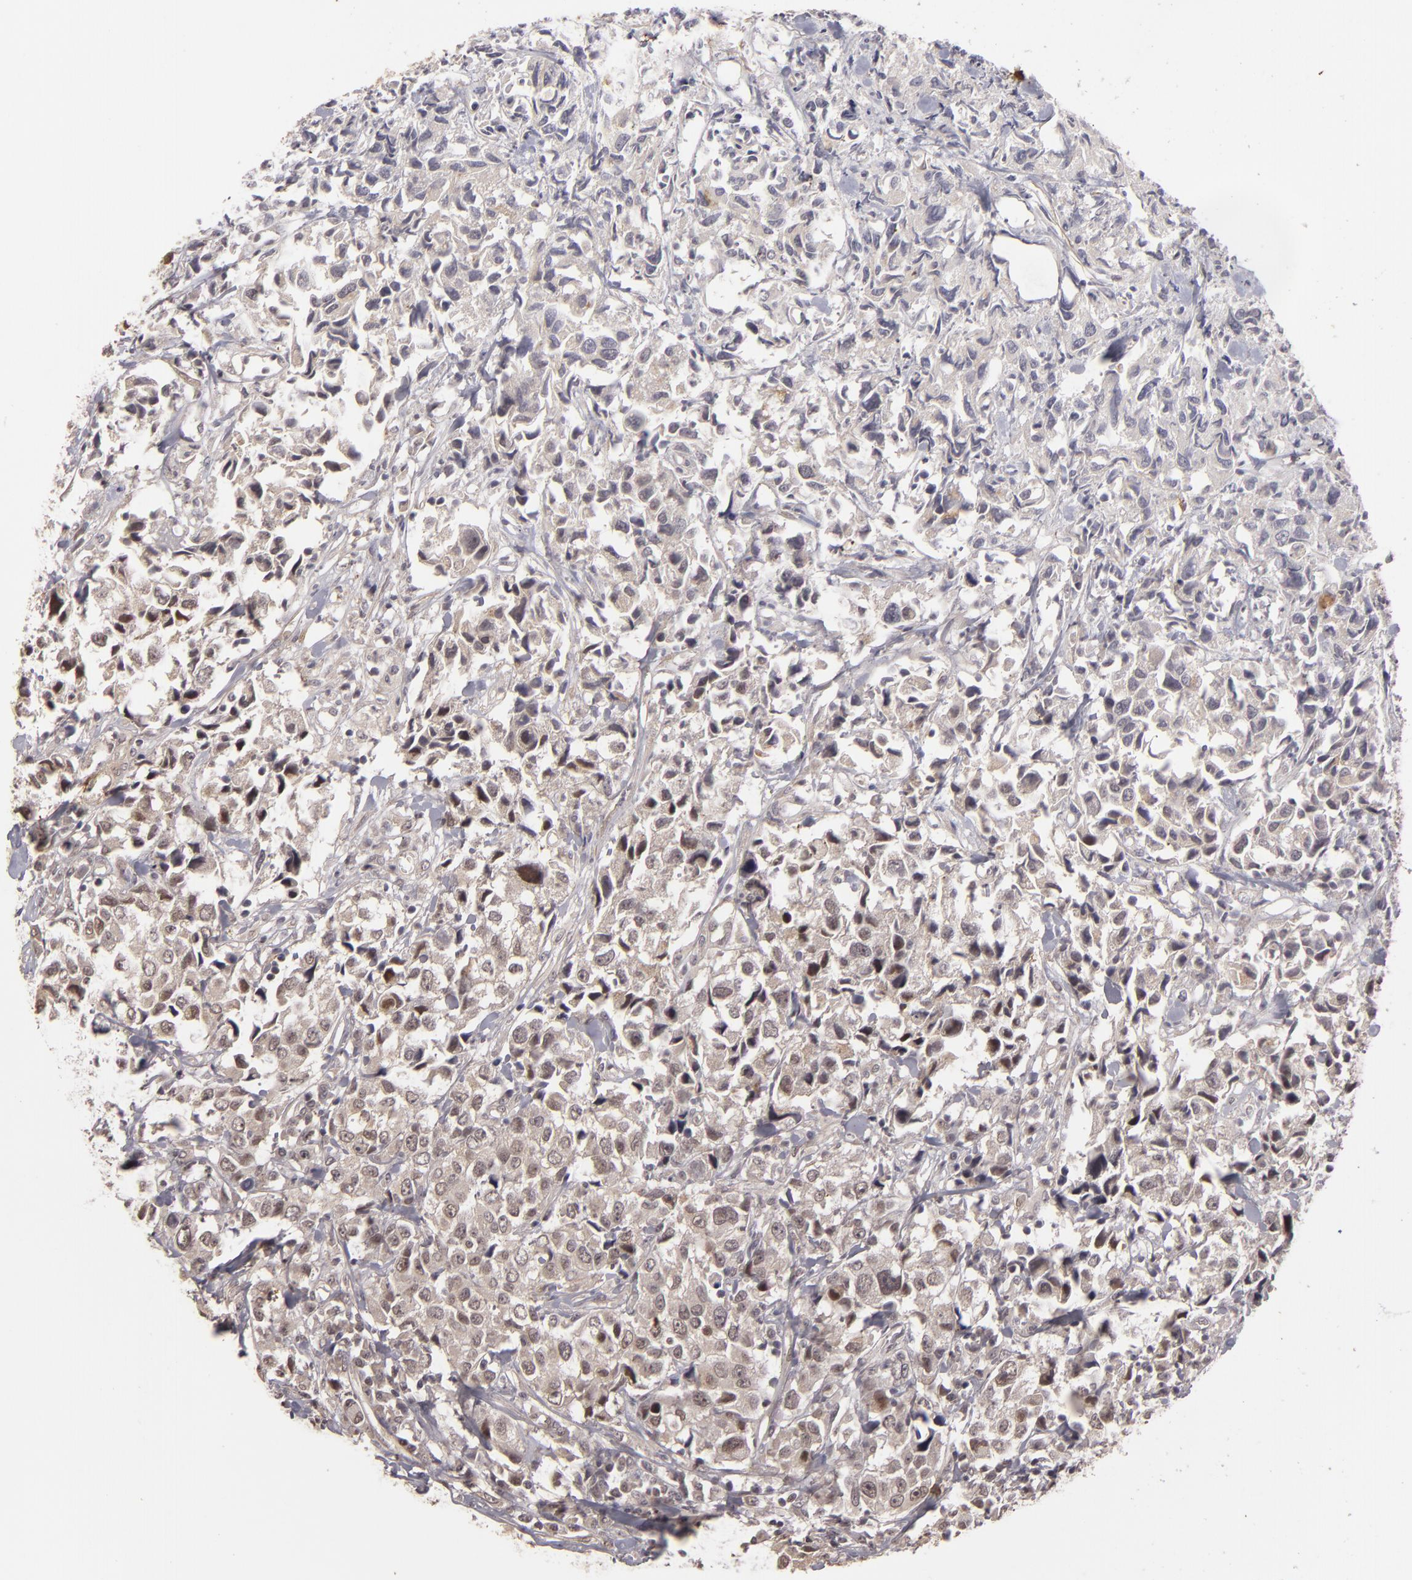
{"staining": {"intensity": "weak", "quantity": "<25%", "location": "cytoplasmic/membranous"}, "tissue": "urothelial cancer", "cell_type": "Tumor cells", "image_type": "cancer", "snomed": [{"axis": "morphology", "description": "Urothelial carcinoma, High grade"}, {"axis": "topography", "description": "Urinary bladder"}], "caption": "Immunohistochemistry (IHC) of high-grade urothelial carcinoma displays no positivity in tumor cells. (DAB (3,3'-diaminobenzidine) immunohistochemistry (IHC), high magnification).", "gene": "DFFA", "patient": {"sex": "female", "age": 75}}